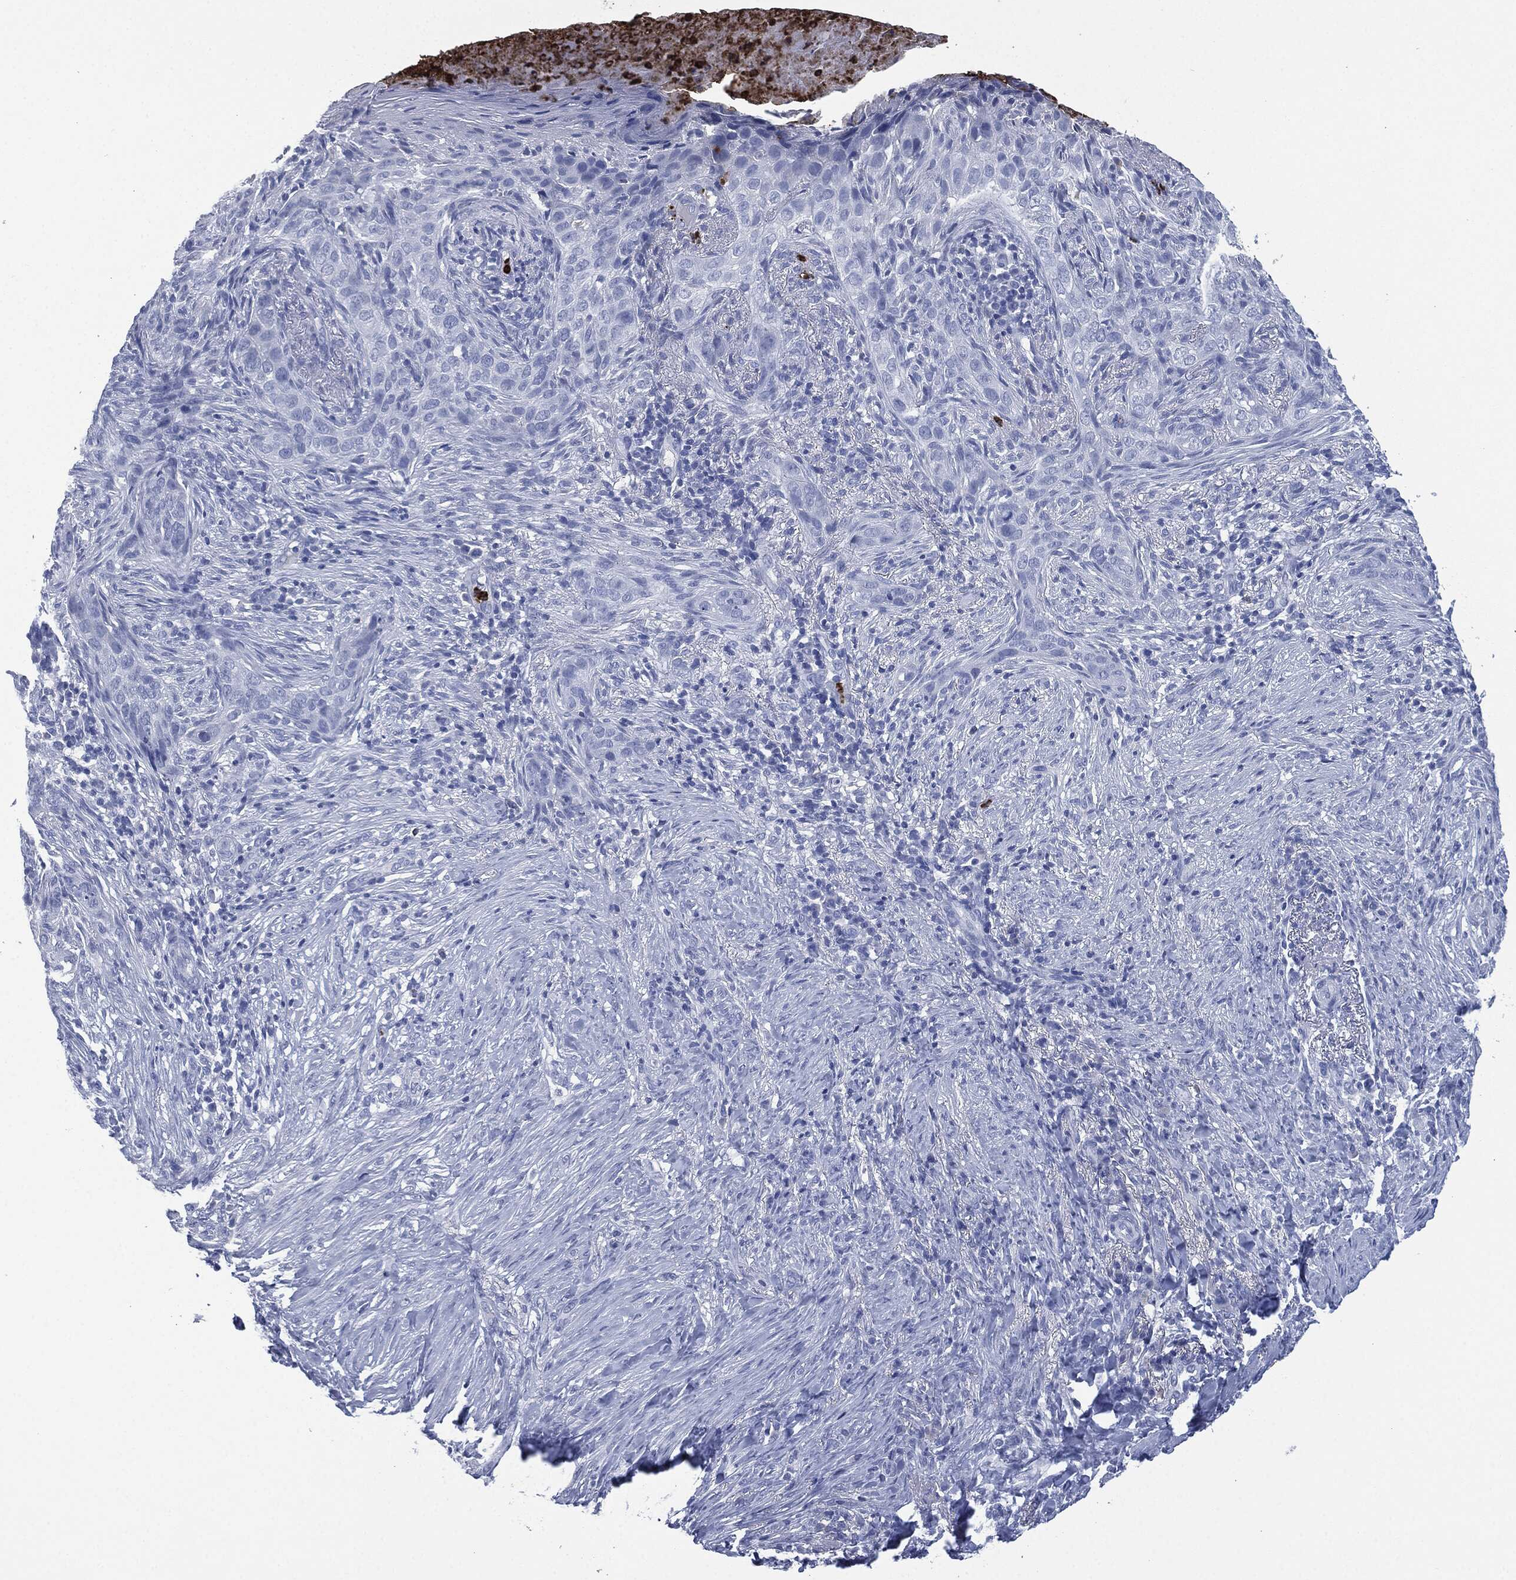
{"staining": {"intensity": "negative", "quantity": "none", "location": "none"}, "tissue": "skin cancer", "cell_type": "Tumor cells", "image_type": "cancer", "snomed": [{"axis": "morphology", "description": "Squamous cell carcinoma, NOS"}, {"axis": "topography", "description": "Skin"}], "caption": "This is a image of immunohistochemistry staining of skin cancer (squamous cell carcinoma), which shows no staining in tumor cells. (Immunohistochemistry, brightfield microscopy, high magnification).", "gene": "CEACAM8", "patient": {"sex": "male", "age": 88}}